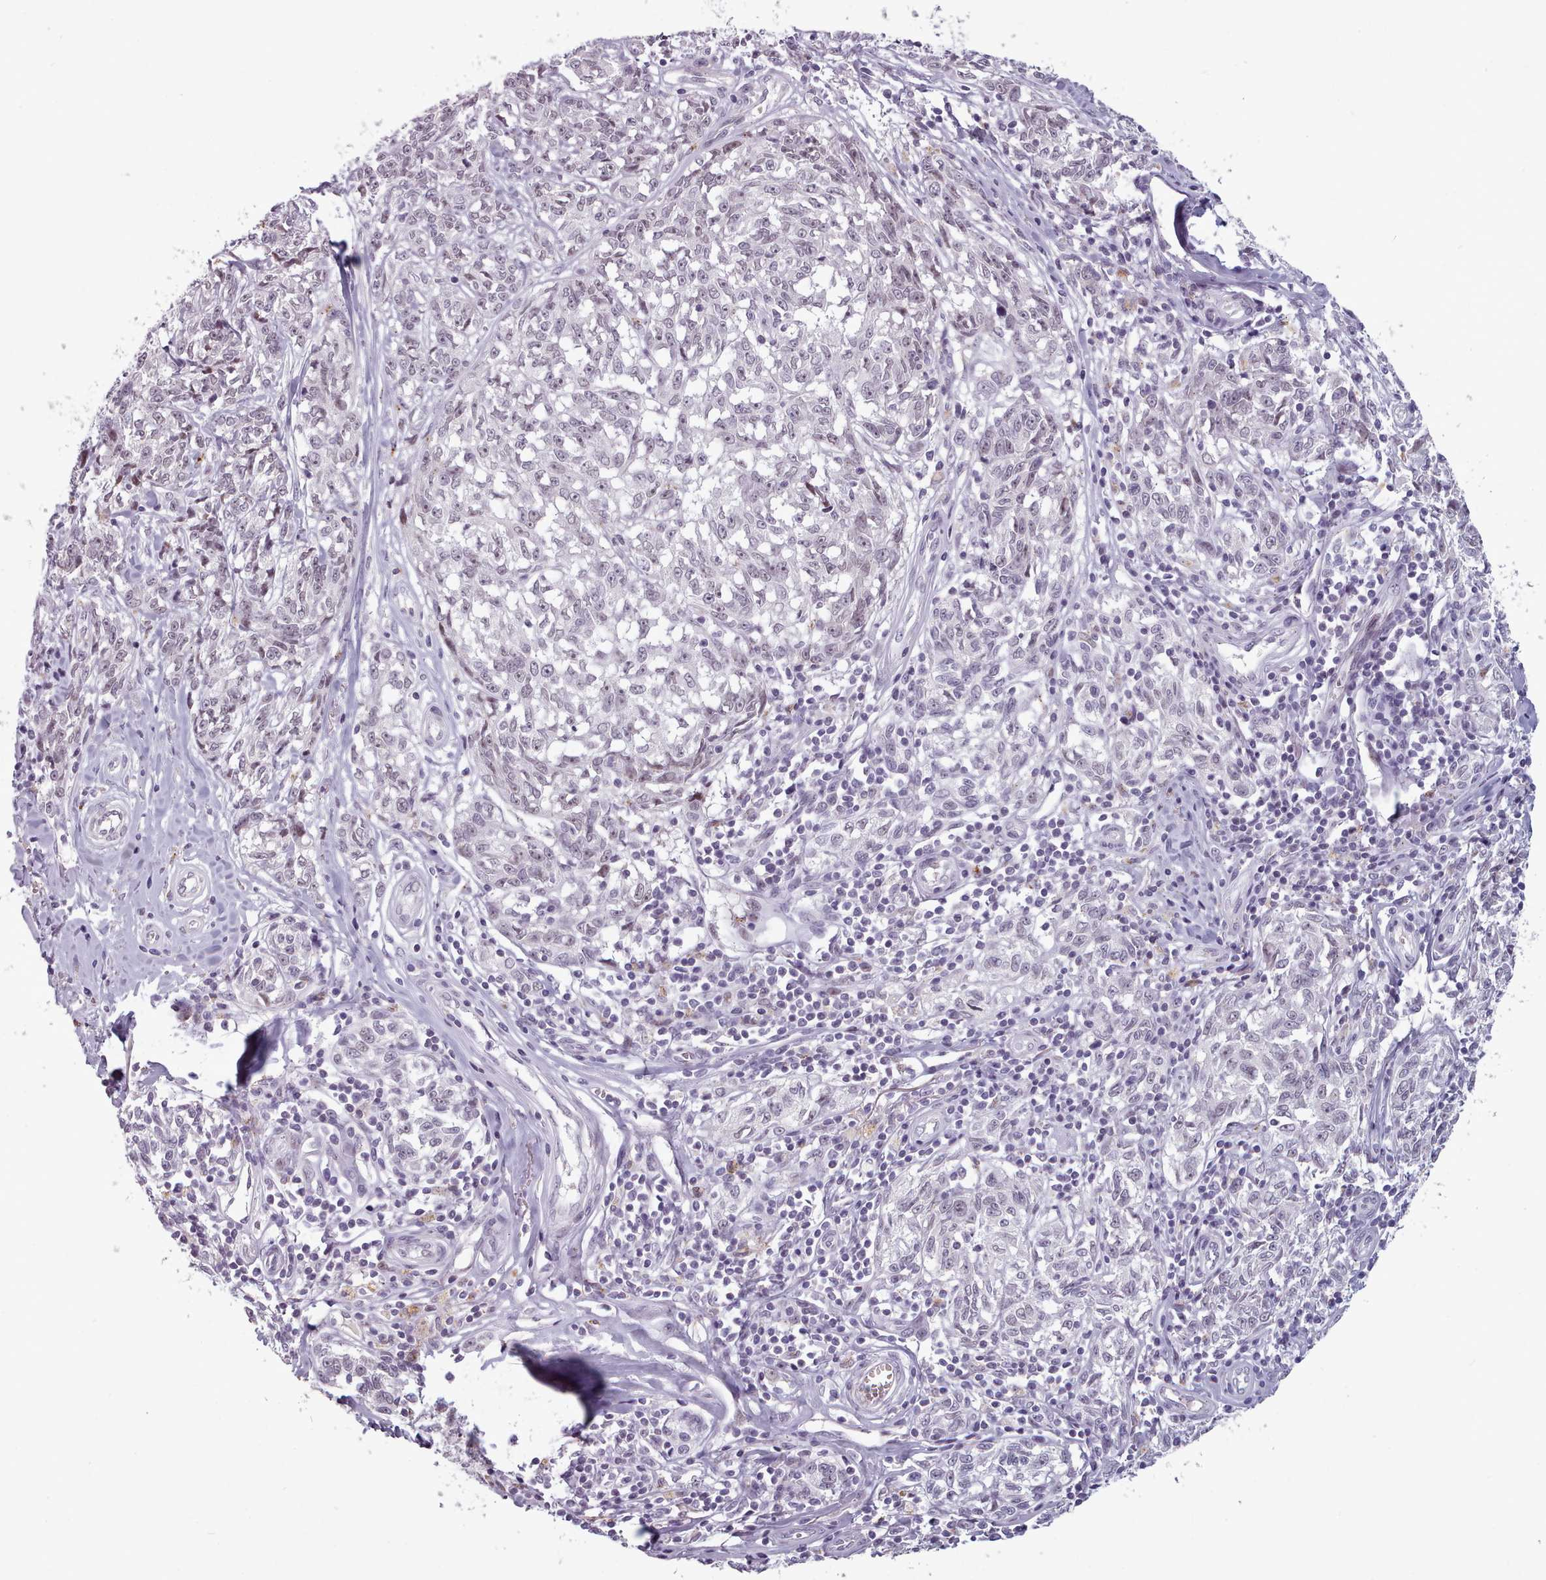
{"staining": {"intensity": "weak", "quantity": "<25%", "location": "nuclear"}, "tissue": "melanoma", "cell_type": "Tumor cells", "image_type": "cancer", "snomed": [{"axis": "morphology", "description": "Normal tissue, NOS"}, {"axis": "morphology", "description": "Malignant melanoma, NOS"}, {"axis": "topography", "description": "Skin"}], "caption": "Immunohistochemistry image of neoplastic tissue: melanoma stained with DAB shows no significant protein staining in tumor cells.", "gene": "PBX4", "patient": {"sex": "female", "age": 64}}